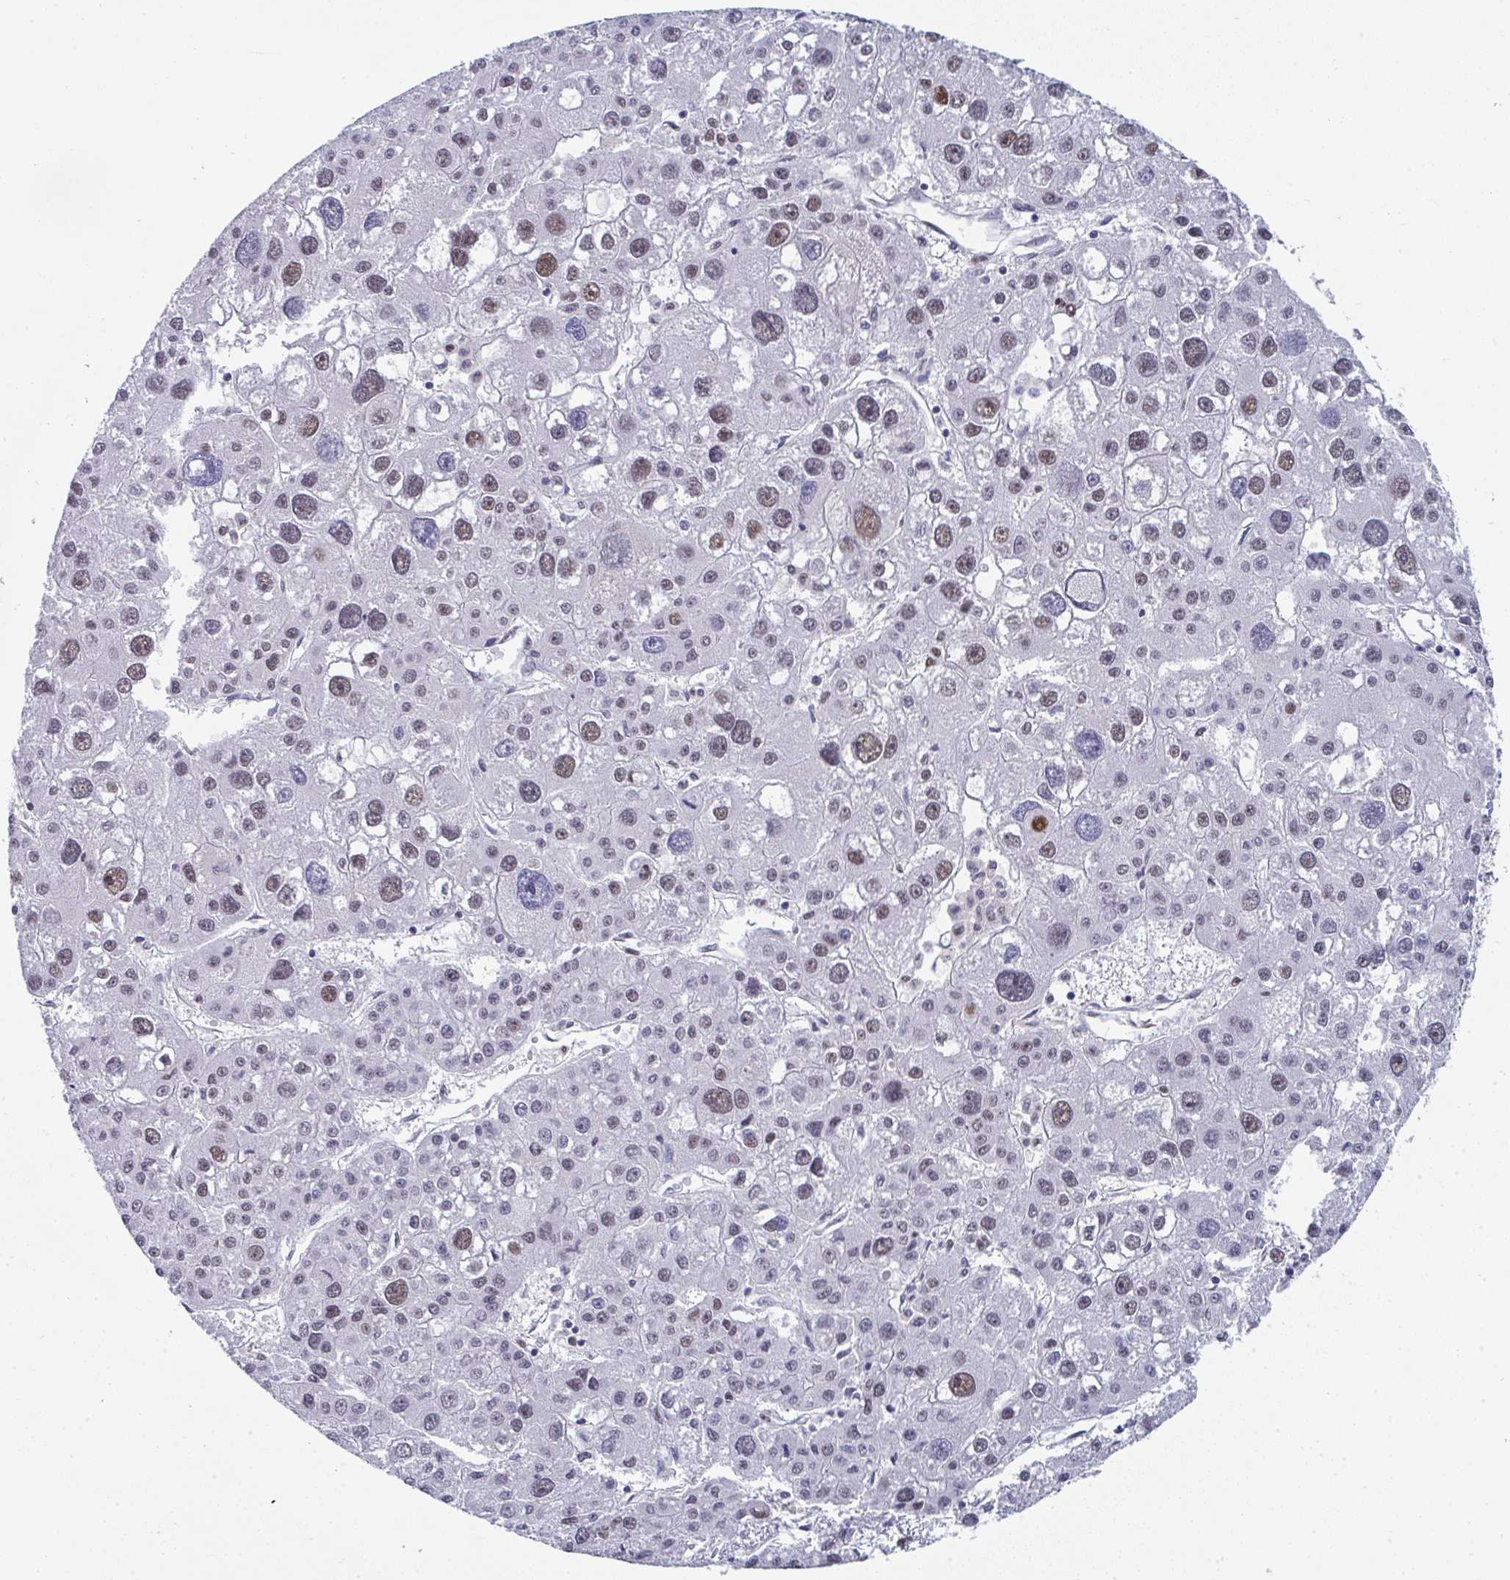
{"staining": {"intensity": "moderate", "quantity": "25%-75%", "location": "nuclear"}, "tissue": "liver cancer", "cell_type": "Tumor cells", "image_type": "cancer", "snomed": [{"axis": "morphology", "description": "Carcinoma, Hepatocellular, NOS"}, {"axis": "topography", "description": "Liver"}], "caption": "Brown immunohistochemical staining in hepatocellular carcinoma (liver) shows moderate nuclear positivity in approximately 25%-75% of tumor cells.", "gene": "JDP2", "patient": {"sex": "male", "age": 73}}